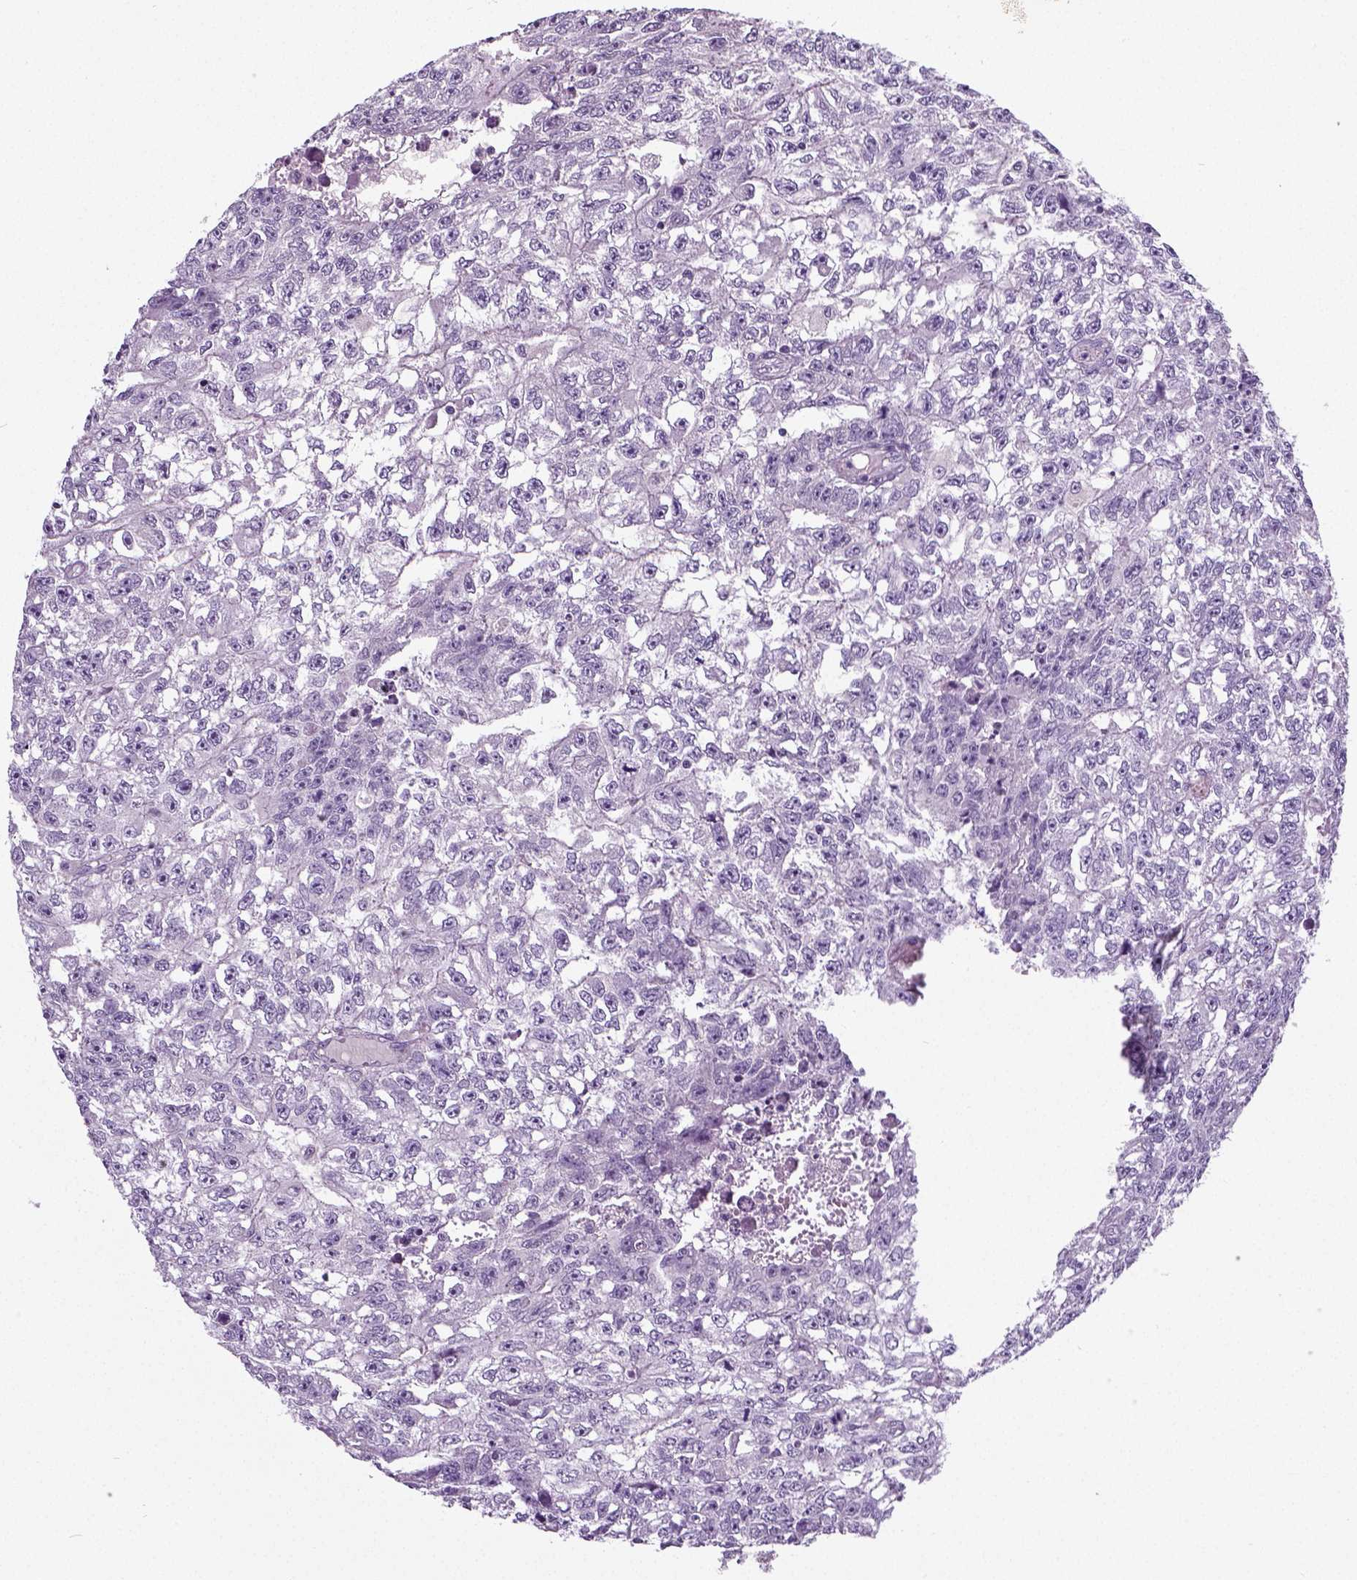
{"staining": {"intensity": "negative", "quantity": "none", "location": "none"}, "tissue": "testis cancer", "cell_type": "Tumor cells", "image_type": "cancer", "snomed": [{"axis": "morphology", "description": "Carcinoma, Embryonal, NOS"}, {"axis": "morphology", "description": "Teratoma, malignant, NOS"}, {"axis": "topography", "description": "Testis"}], "caption": "Testis teratoma (malignant) was stained to show a protein in brown. There is no significant staining in tumor cells.", "gene": "NECAB2", "patient": {"sex": "male", "age": 24}}